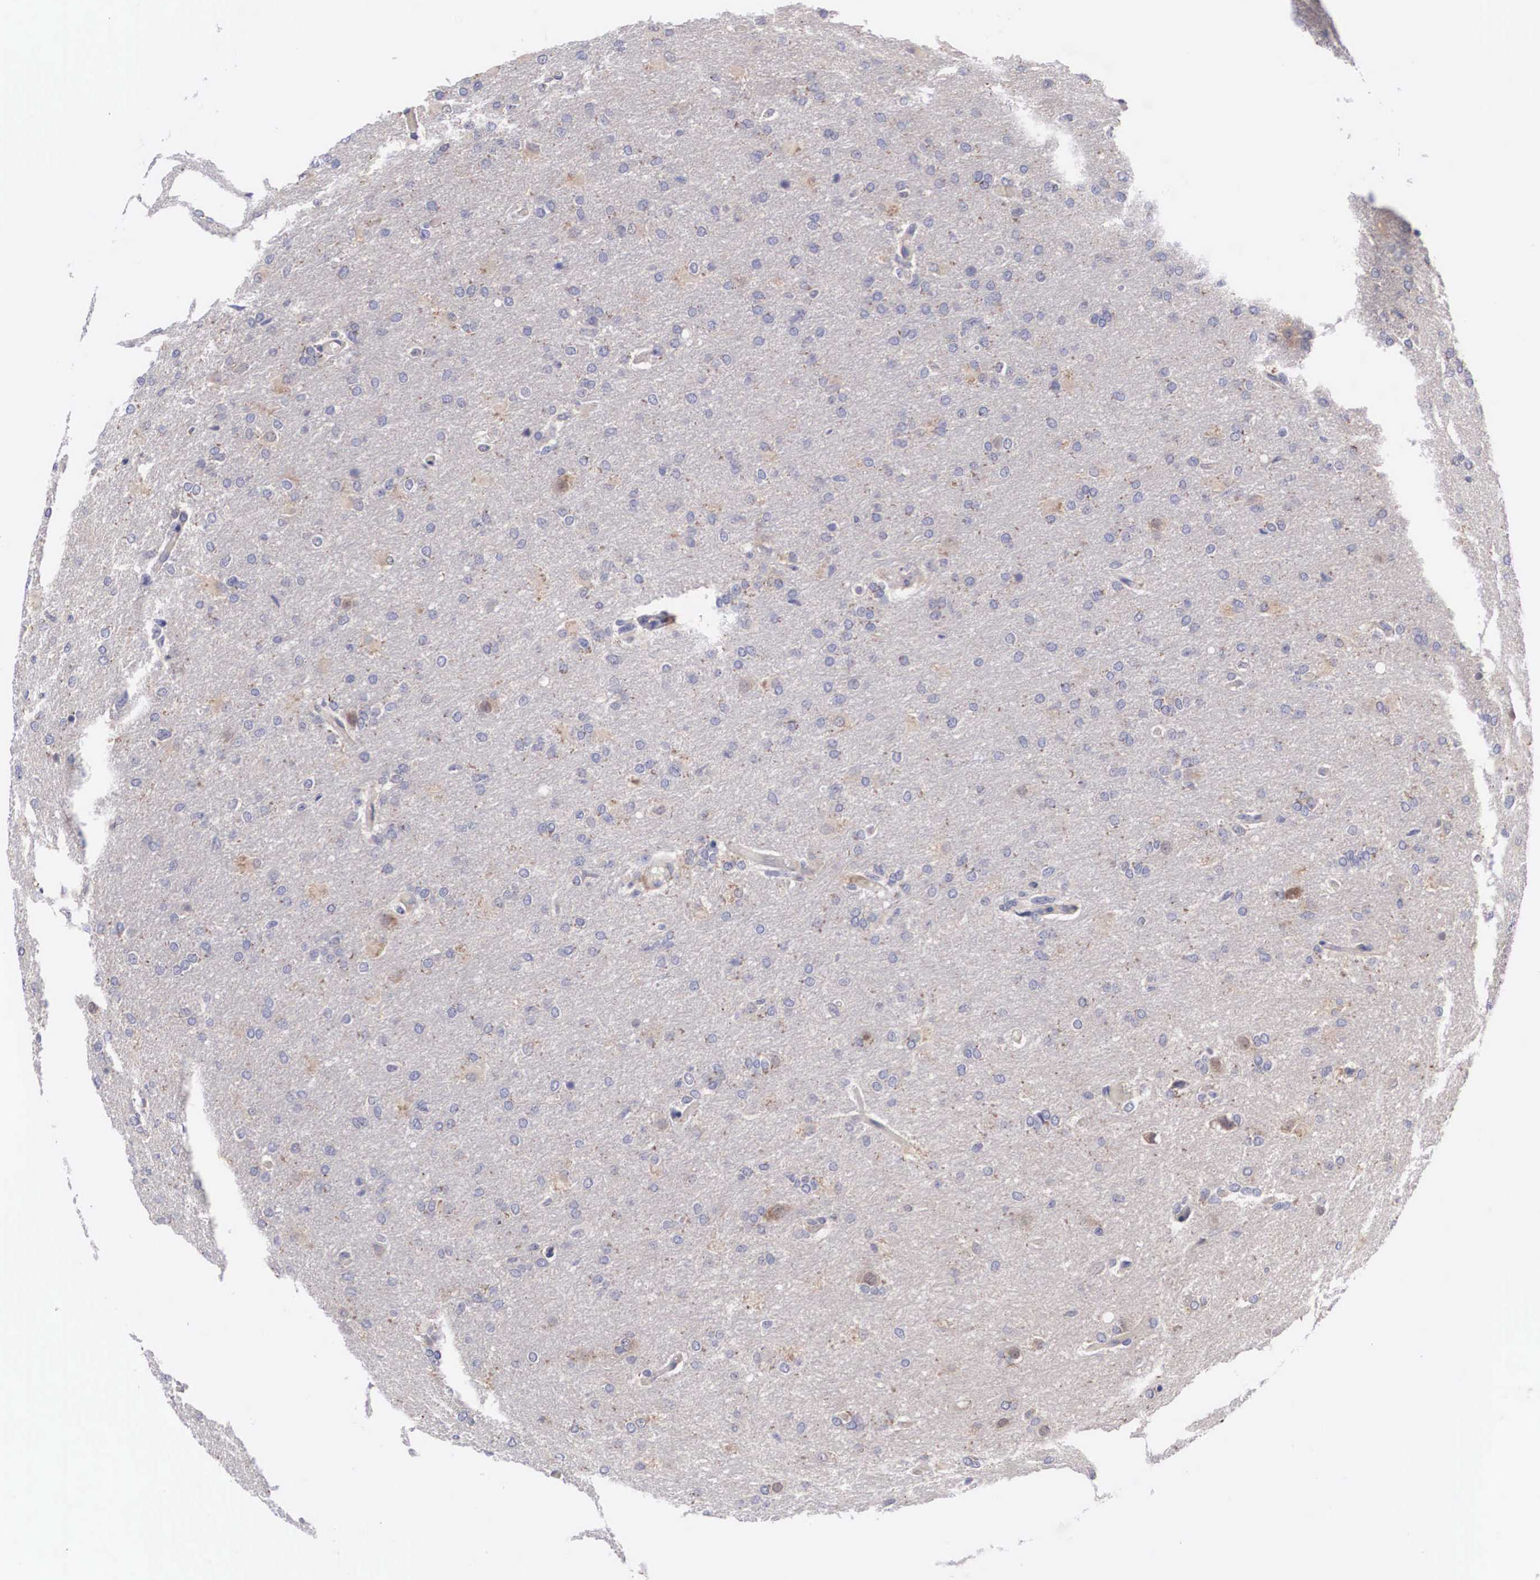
{"staining": {"intensity": "weak", "quantity": "25%-75%", "location": "cytoplasmic/membranous"}, "tissue": "glioma", "cell_type": "Tumor cells", "image_type": "cancer", "snomed": [{"axis": "morphology", "description": "Glioma, malignant, High grade"}, {"axis": "topography", "description": "Brain"}], "caption": "The histopathology image displays immunohistochemical staining of glioma. There is weak cytoplasmic/membranous positivity is seen in approximately 25%-75% of tumor cells.", "gene": "ABHD4", "patient": {"sex": "male", "age": 68}}